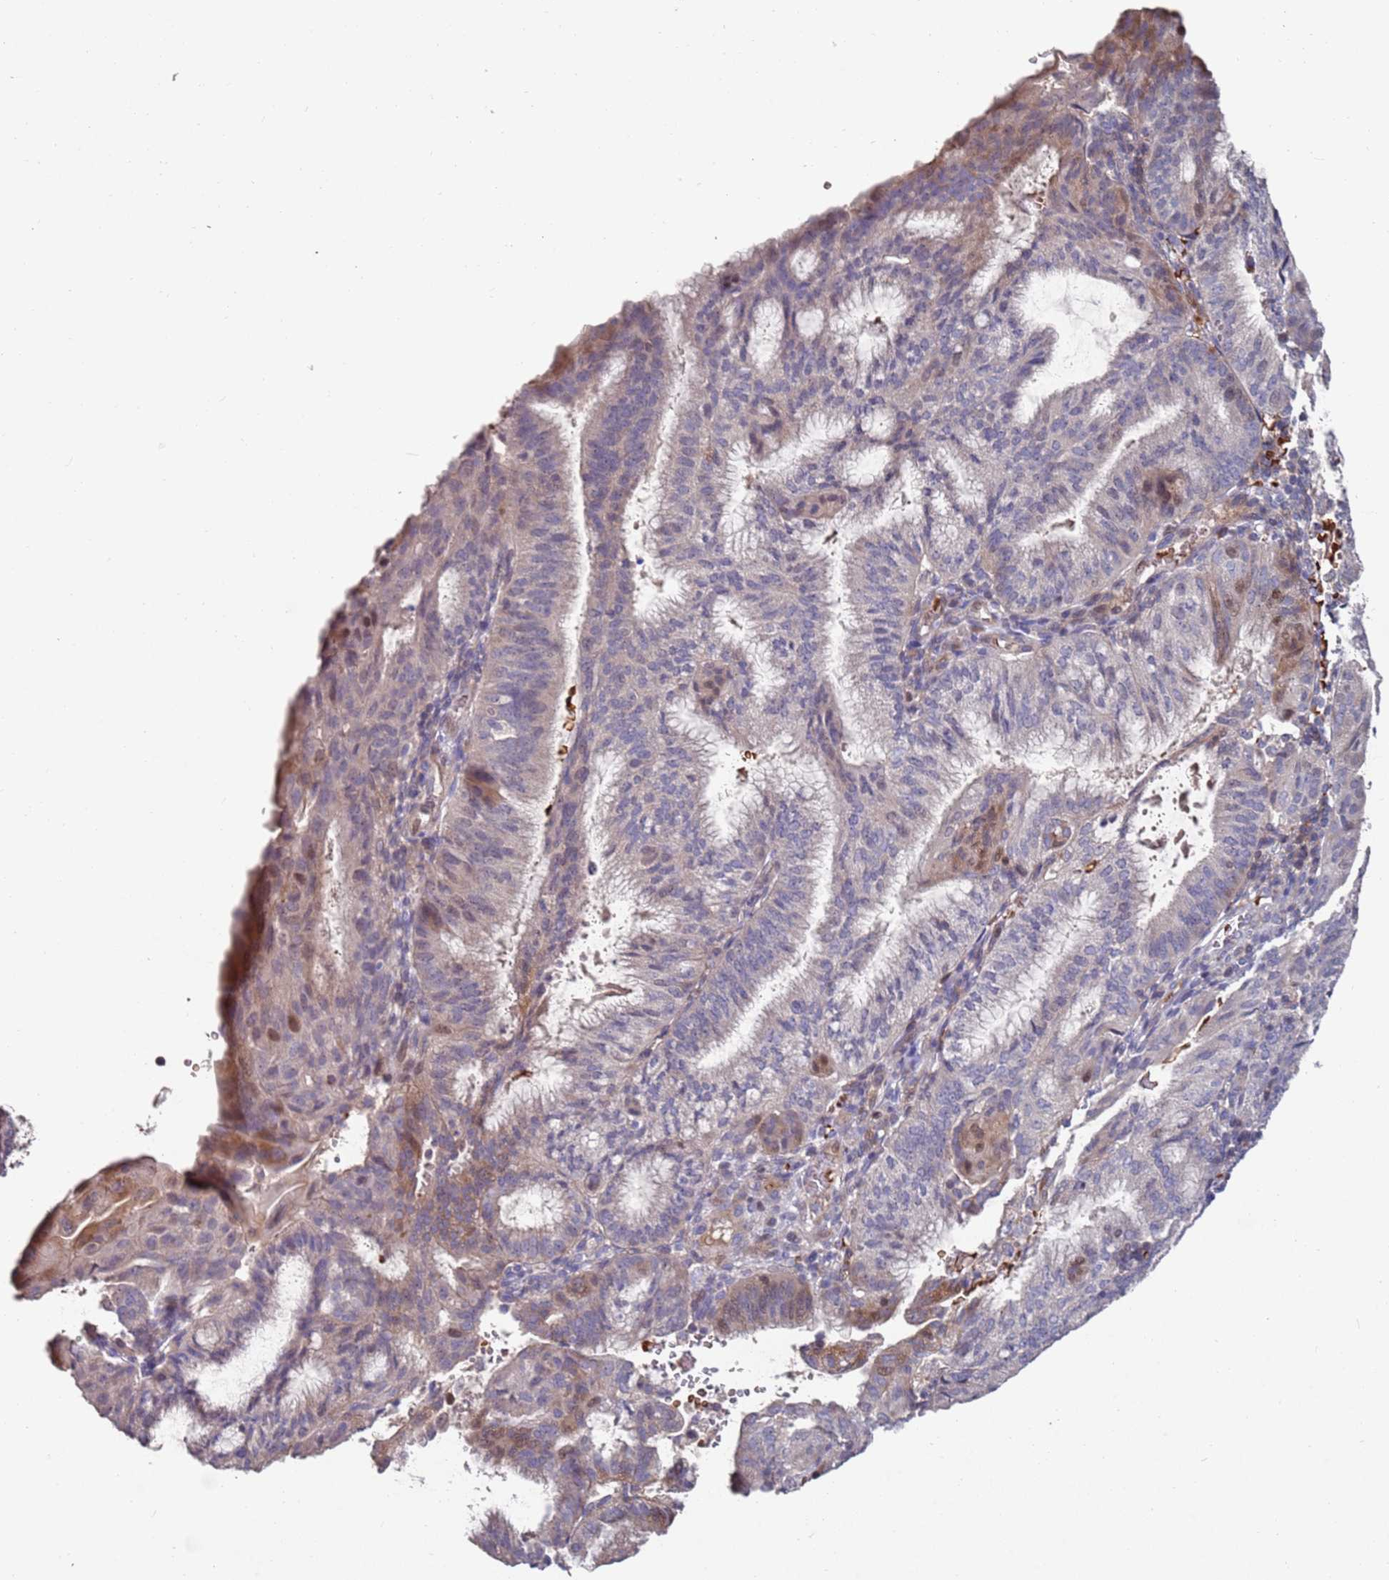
{"staining": {"intensity": "negative", "quantity": "none", "location": "none"}, "tissue": "endometrial cancer", "cell_type": "Tumor cells", "image_type": "cancer", "snomed": [{"axis": "morphology", "description": "Adenocarcinoma, NOS"}, {"axis": "topography", "description": "Endometrium"}], "caption": "Tumor cells are negative for brown protein staining in endometrial cancer. (DAB (3,3'-diaminobenzidine) IHC visualized using brightfield microscopy, high magnification).", "gene": "LACC1", "patient": {"sex": "female", "age": 49}}